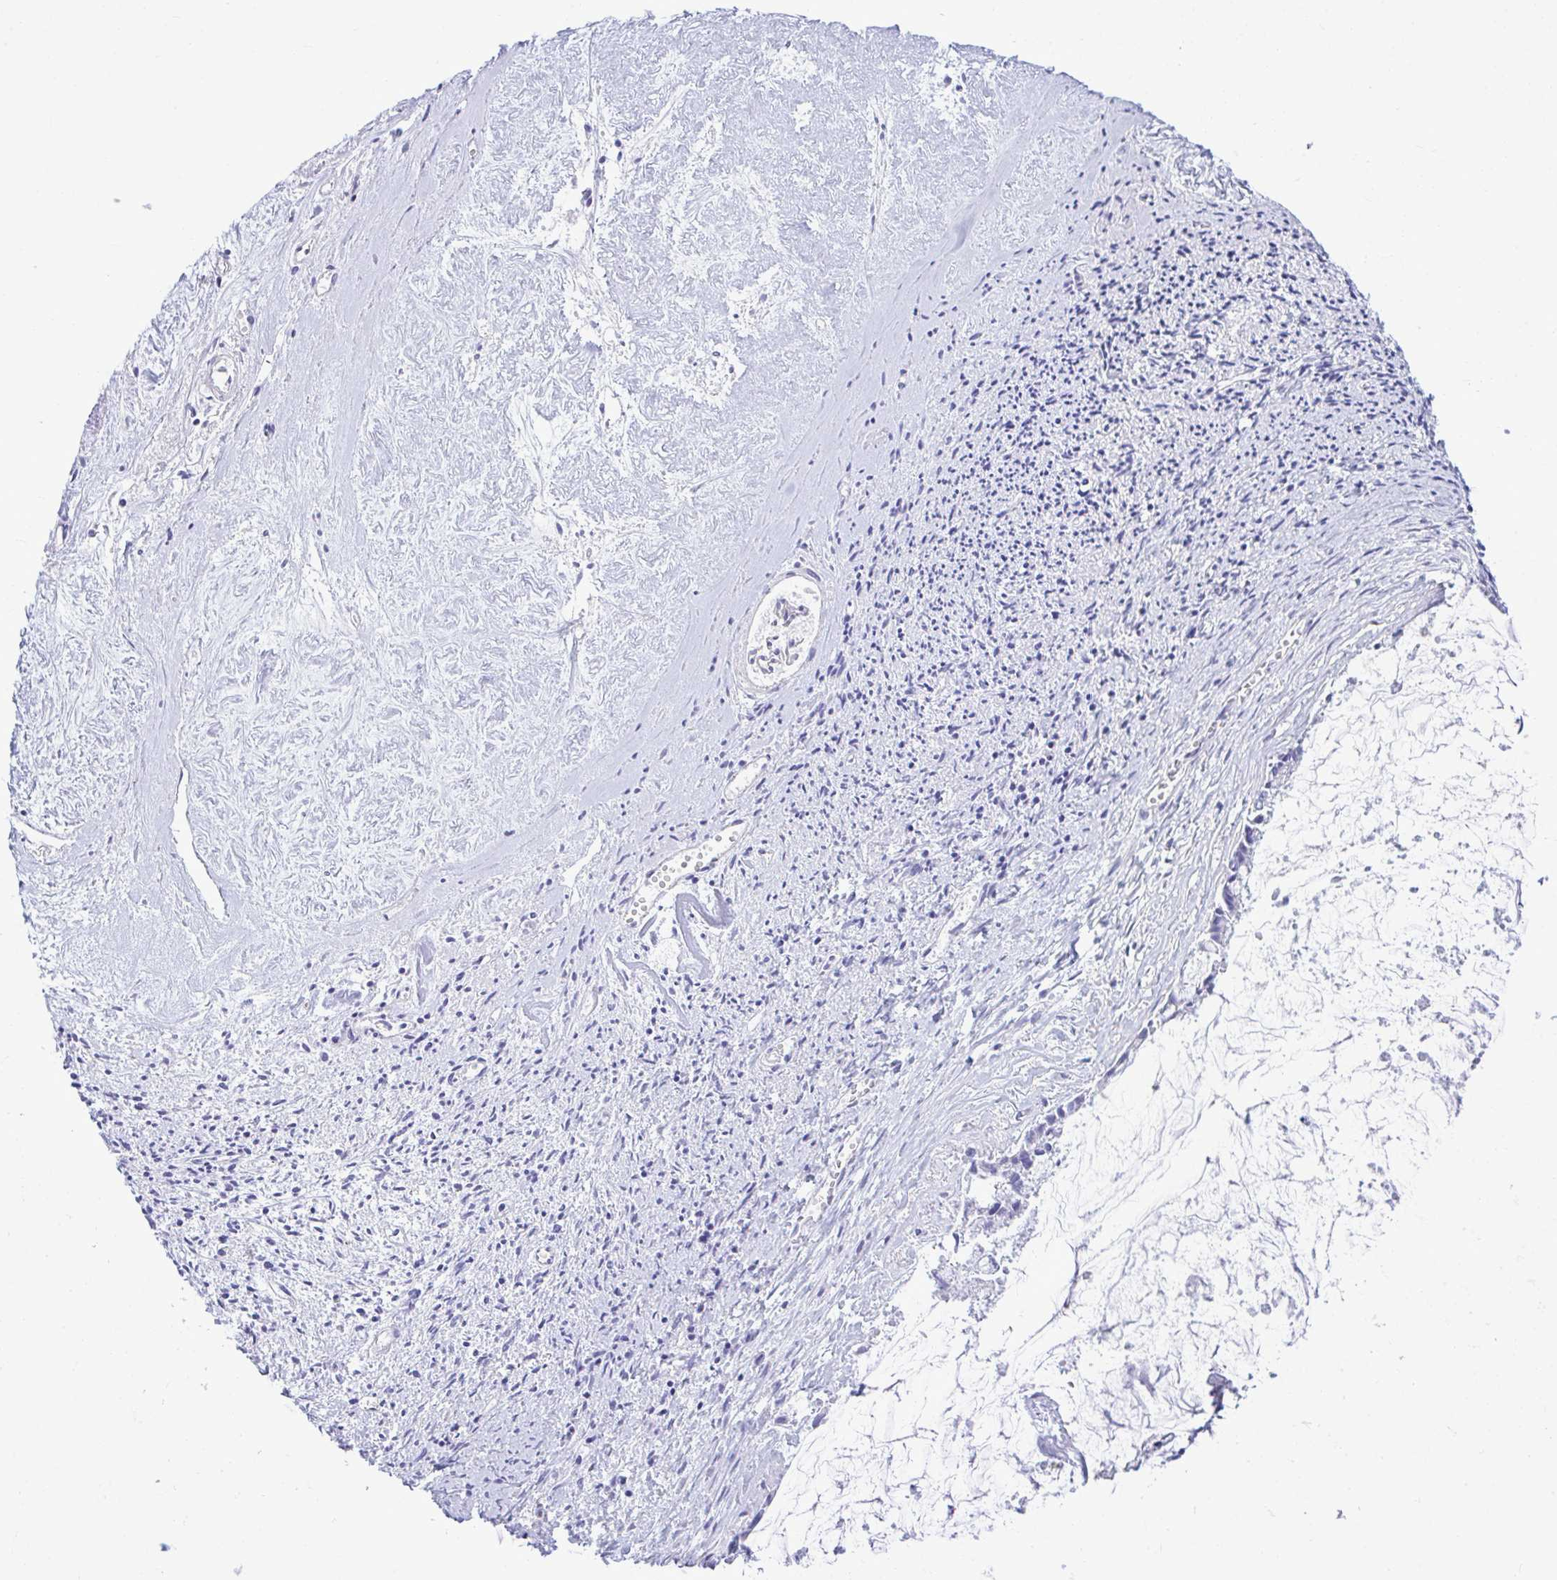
{"staining": {"intensity": "negative", "quantity": "none", "location": "none"}, "tissue": "ovarian cancer", "cell_type": "Tumor cells", "image_type": "cancer", "snomed": [{"axis": "morphology", "description": "Cystadenocarcinoma, mucinous, NOS"}, {"axis": "topography", "description": "Ovary"}], "caption": "Ovarian cancer (mucinous cystadenocarcinoma) stained for a protein using immunohistochemistry shows no staining tumor cells.", "gene": "SLC25A51", "patient": {"sex": "female", "age": 90}}